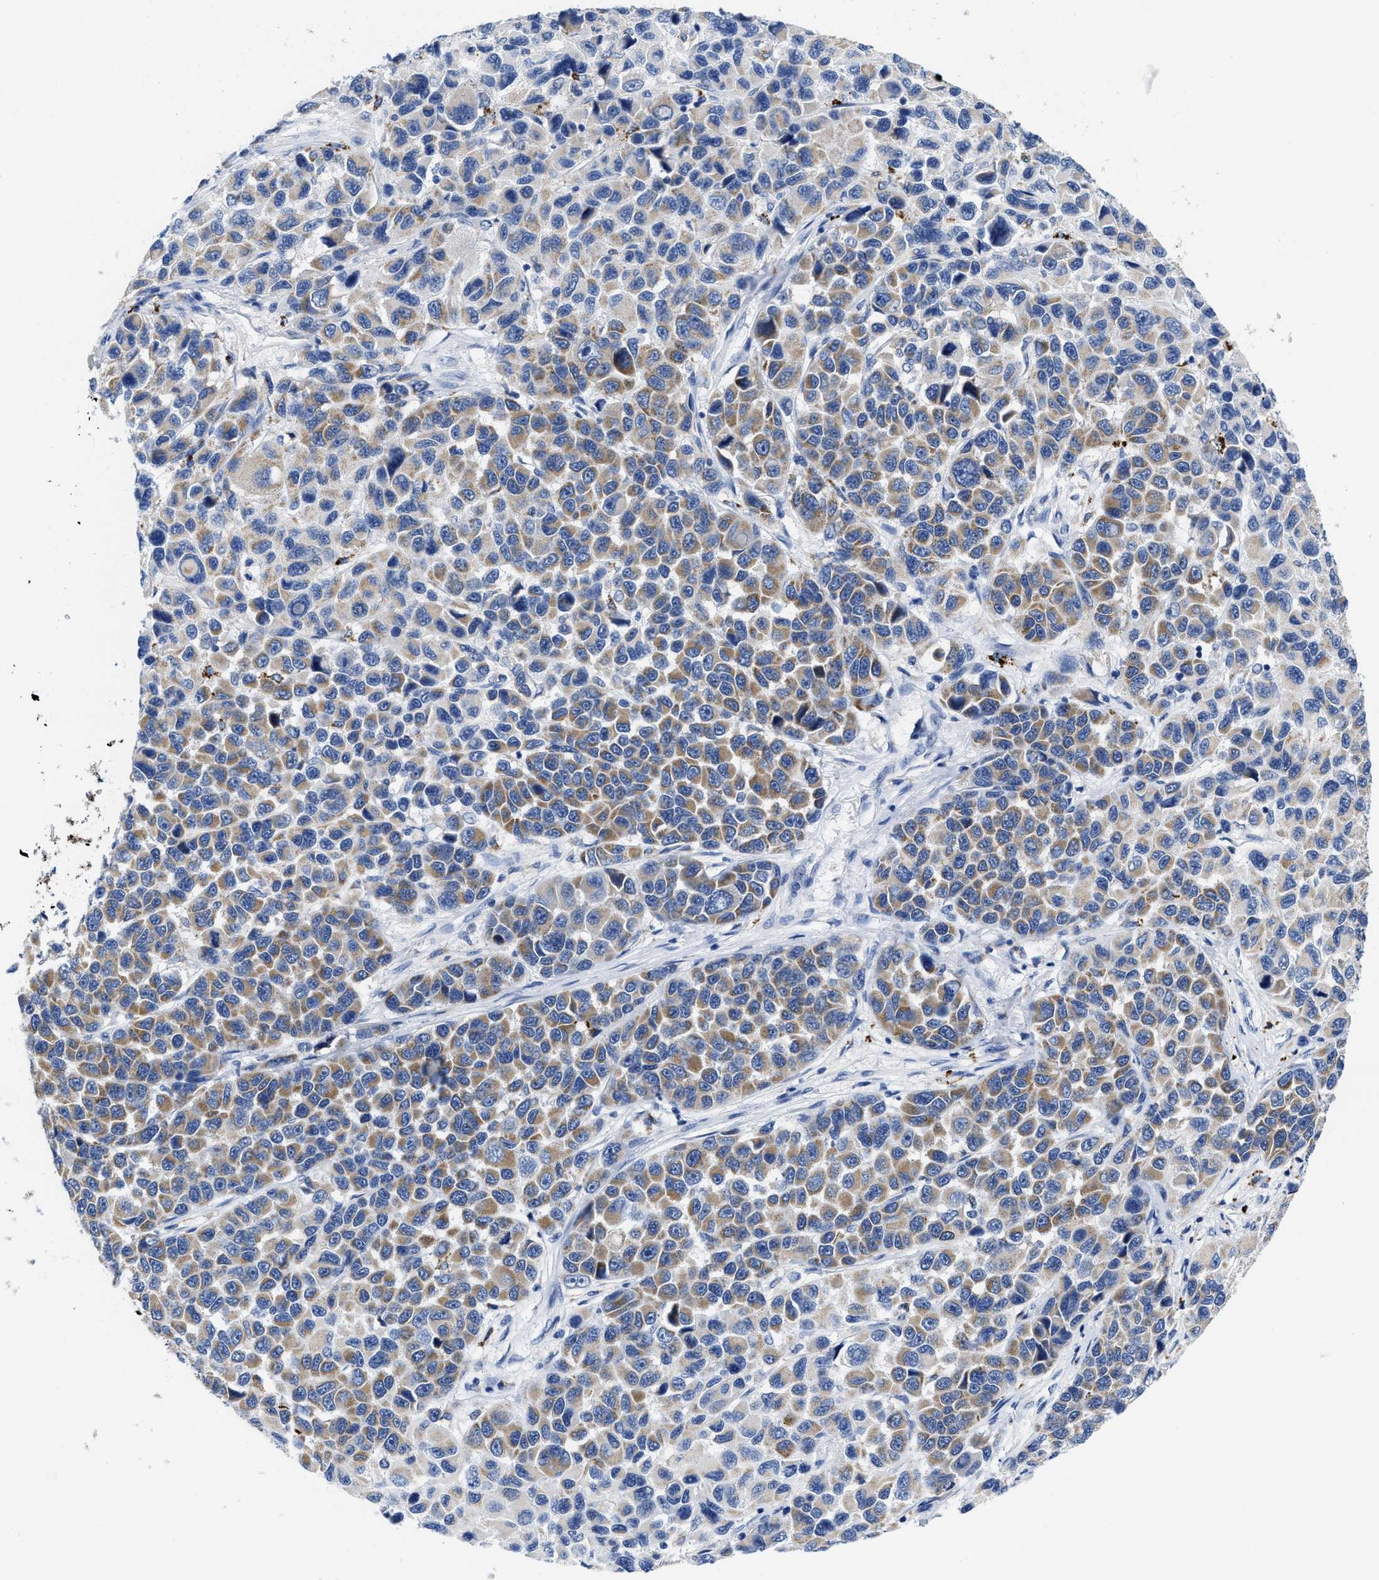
{"staining": {"intensity": "moderate", "quantity": "25%-75%", "location": "cytoplasmic/membranous"}, "tissue": "melanoma", "cell_type": "Tumor cells", "image_type": "cancer", "snomed": [{"axis": "morphology", "description": "Malignant melanoma, NOS"}, {"axis": "topography", "description": "Skin"}], "caption": "Malignant melanoma stained with a brown dye displays moderate cytoplasmic/membranous positive expression in approximately 25%-75% of tumor cells.", "gene": "TBRG4", "patient": {"sex": "male", "age": 53}}